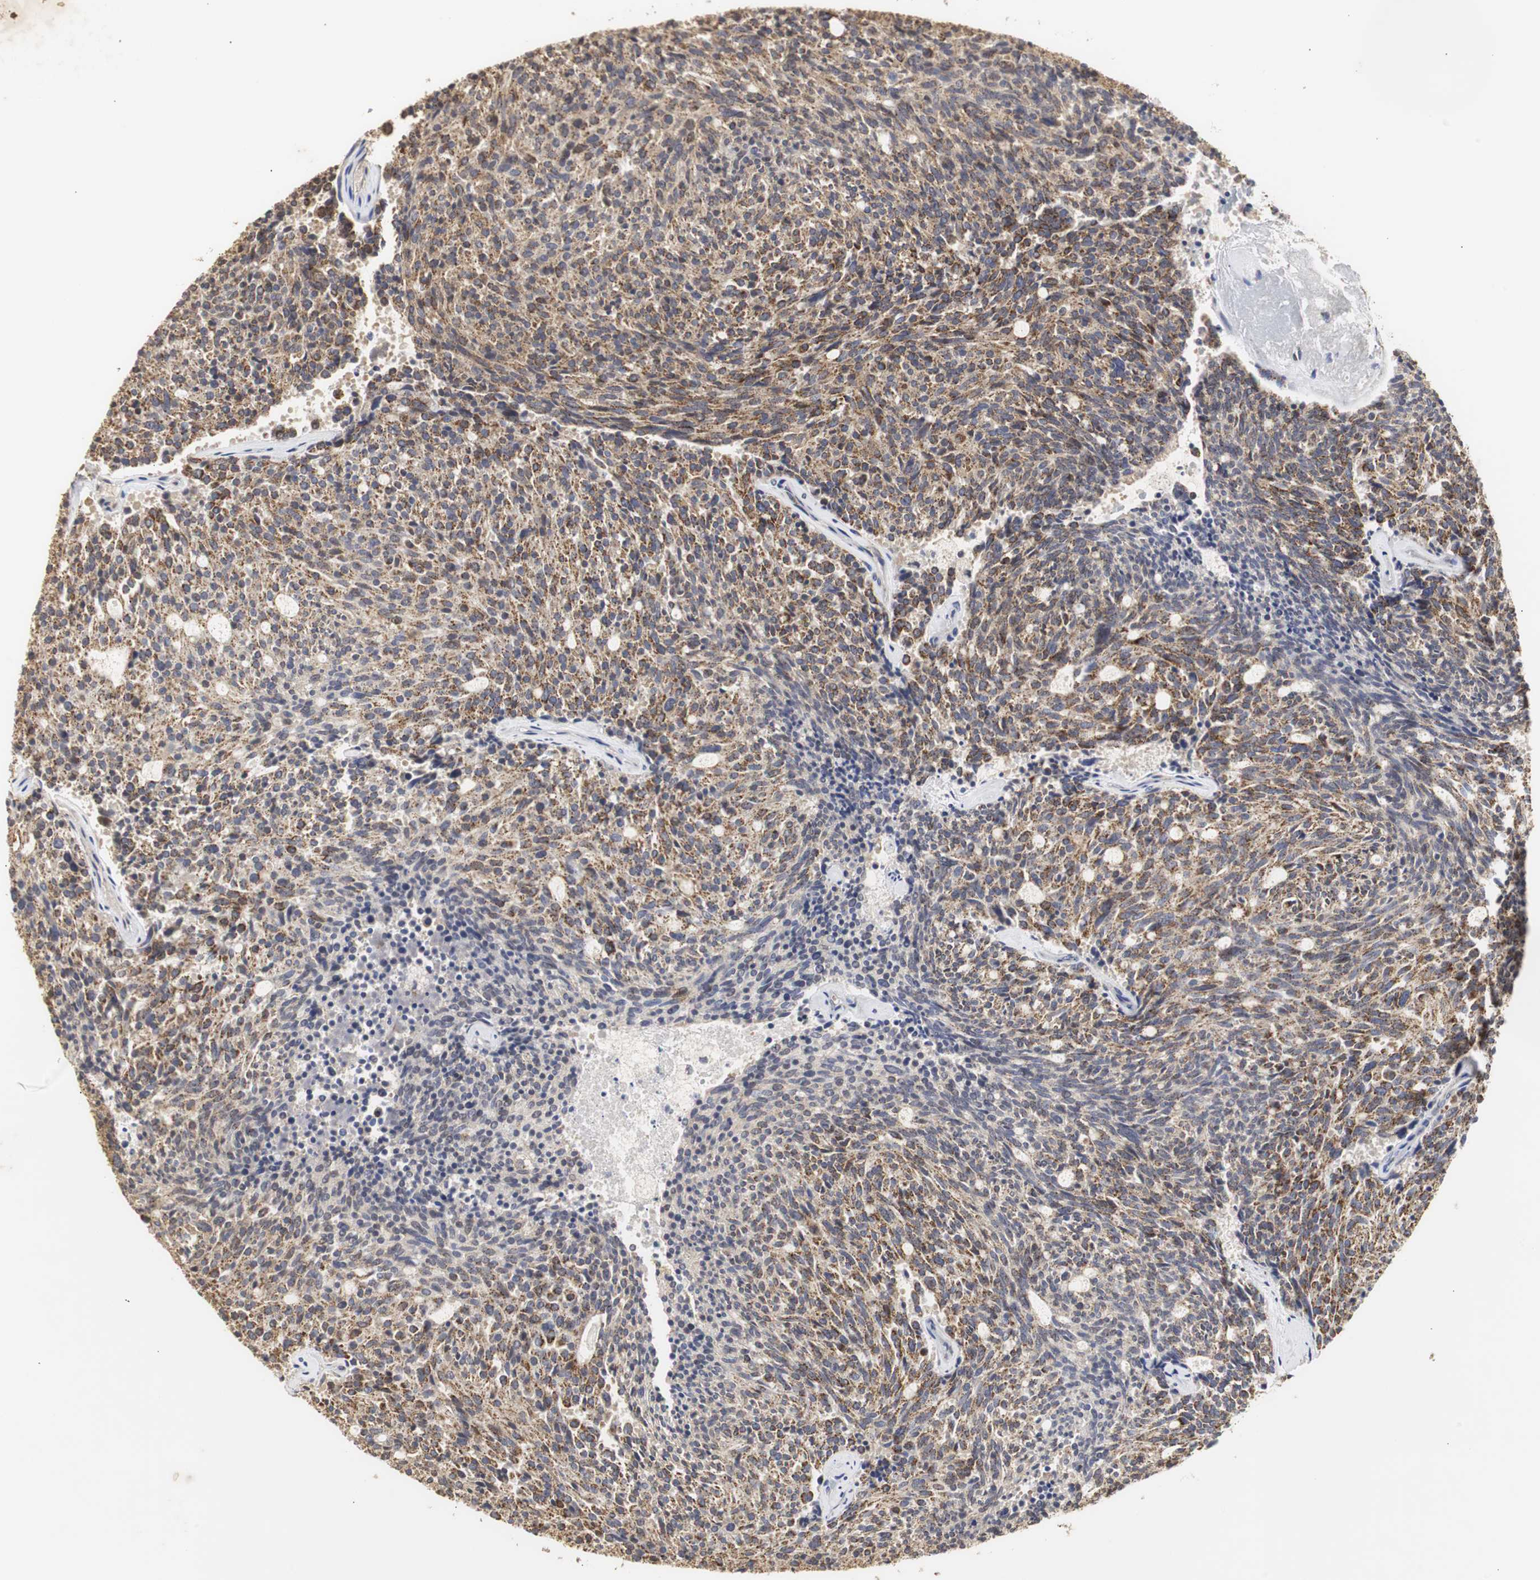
{"staining": {"intensity": "moderate", "quantity": ">75%", "location": "cytoplasmic/membranous"}, "tissue": "carcinoid", "cell_type": "Tumor cells", "image_type": "cancer", "snomed": [{"axis": "morphology", "description": "Carcinoid, malignant, NOS"}, {"axis": "topography", "description": "Pancreas"}], "caption": "Immunohistochemical staining of carcinoid shows medium levels of moderate cytoplasmic/membranous staining in about >75% of tumor cells. (DAB IHC, brown staining for protein, blue staining for nuclei).", "gene": "HSD17B10", "patient": {"sex": "female", "age": 54}}